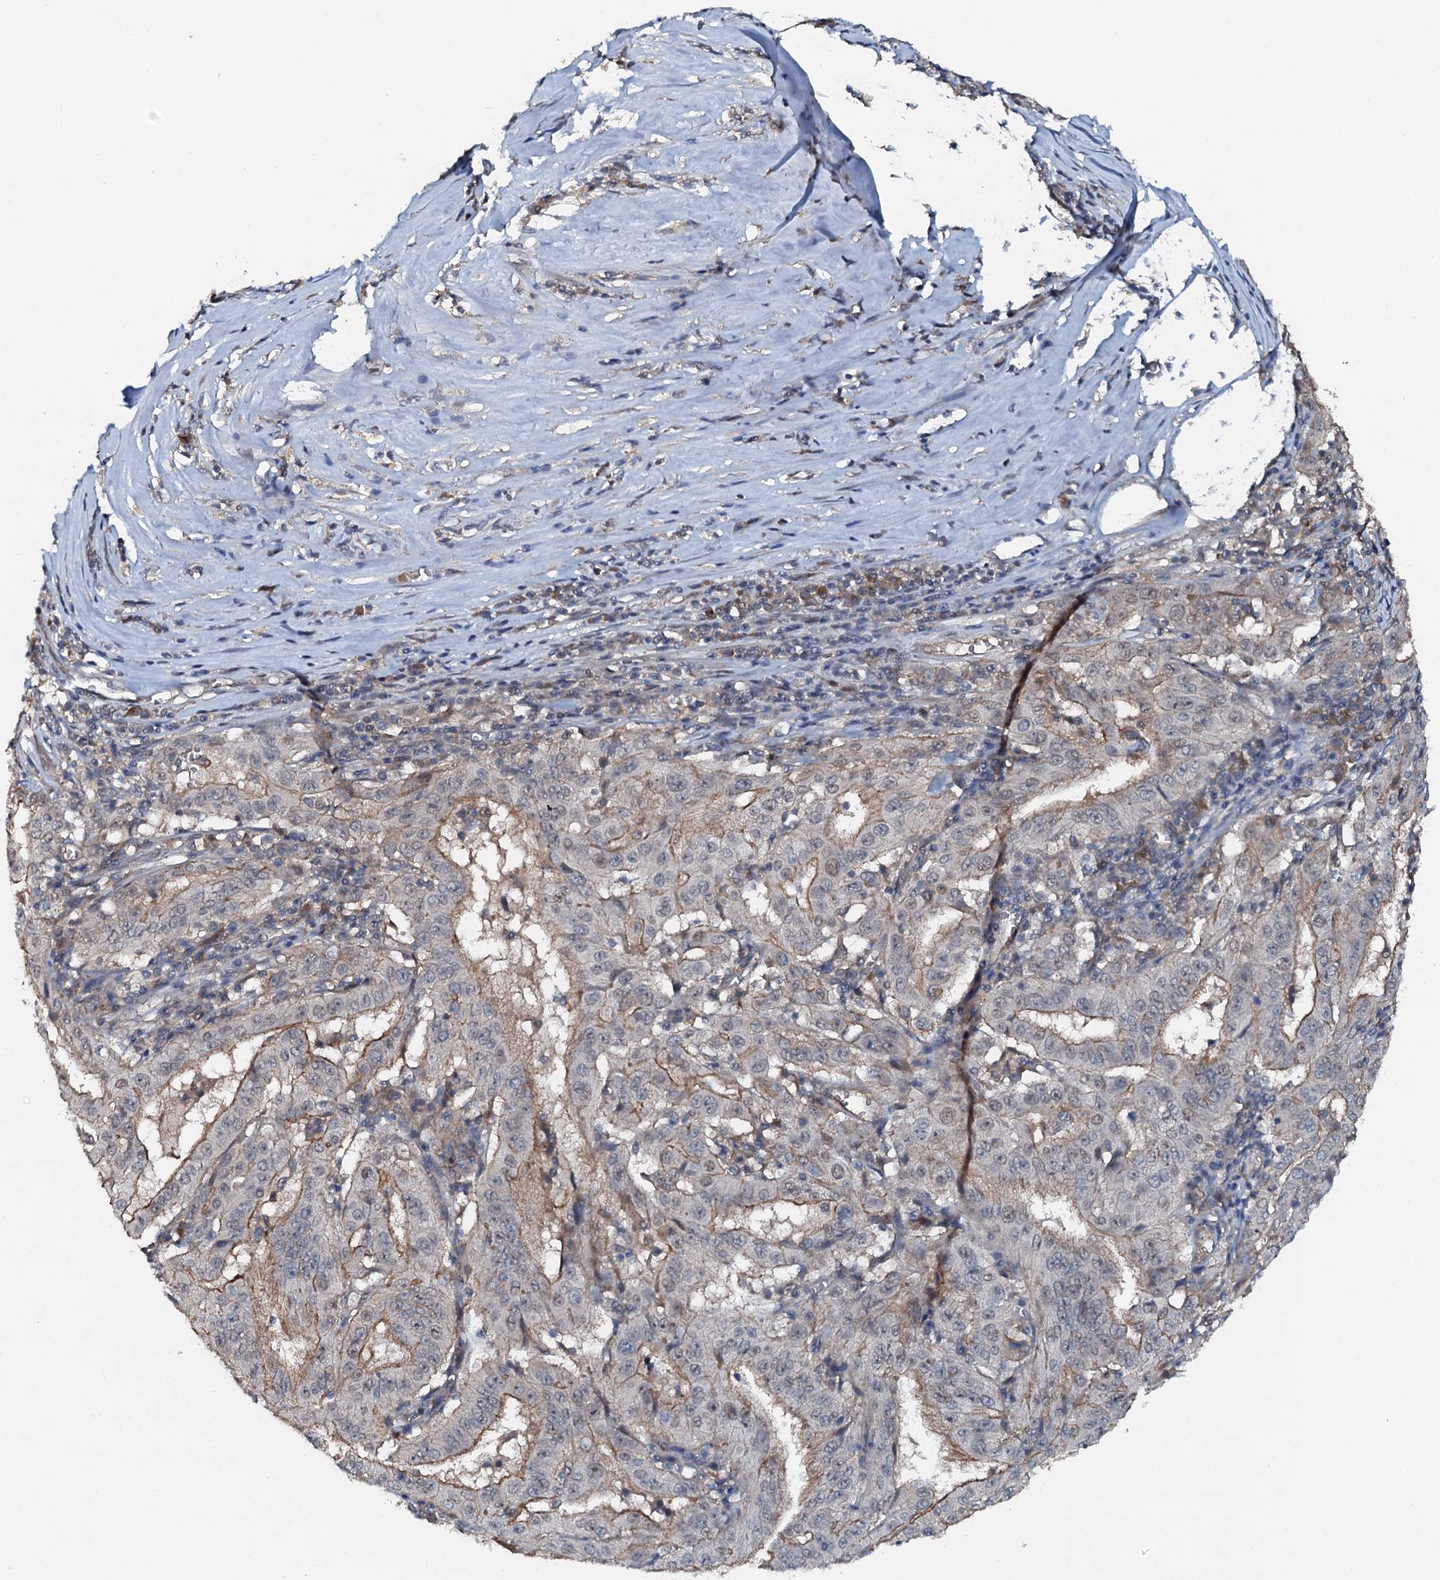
{"staining": {"intensity": "moderate", "quantity": "<25%", "location": "cytoplasmic/membranous"}, "tissue": "pancreatic cancer", "cell_type": "Tumor cells", "image_type": "cancer", "snomed": [{"axis": "morphology", "description": "Adenocarcinoma, NOS"}, {"axis": "topography", "description": "Pancreas"}], "caption": "The photomicrograph exhibits a brown stain indicating the presence of a protein in the cytoplasmic/membranous of tumor cells in pancreatic cancer.", "gene": "FLYWCH1", "patient": {"sex": "male", "age": 63}}